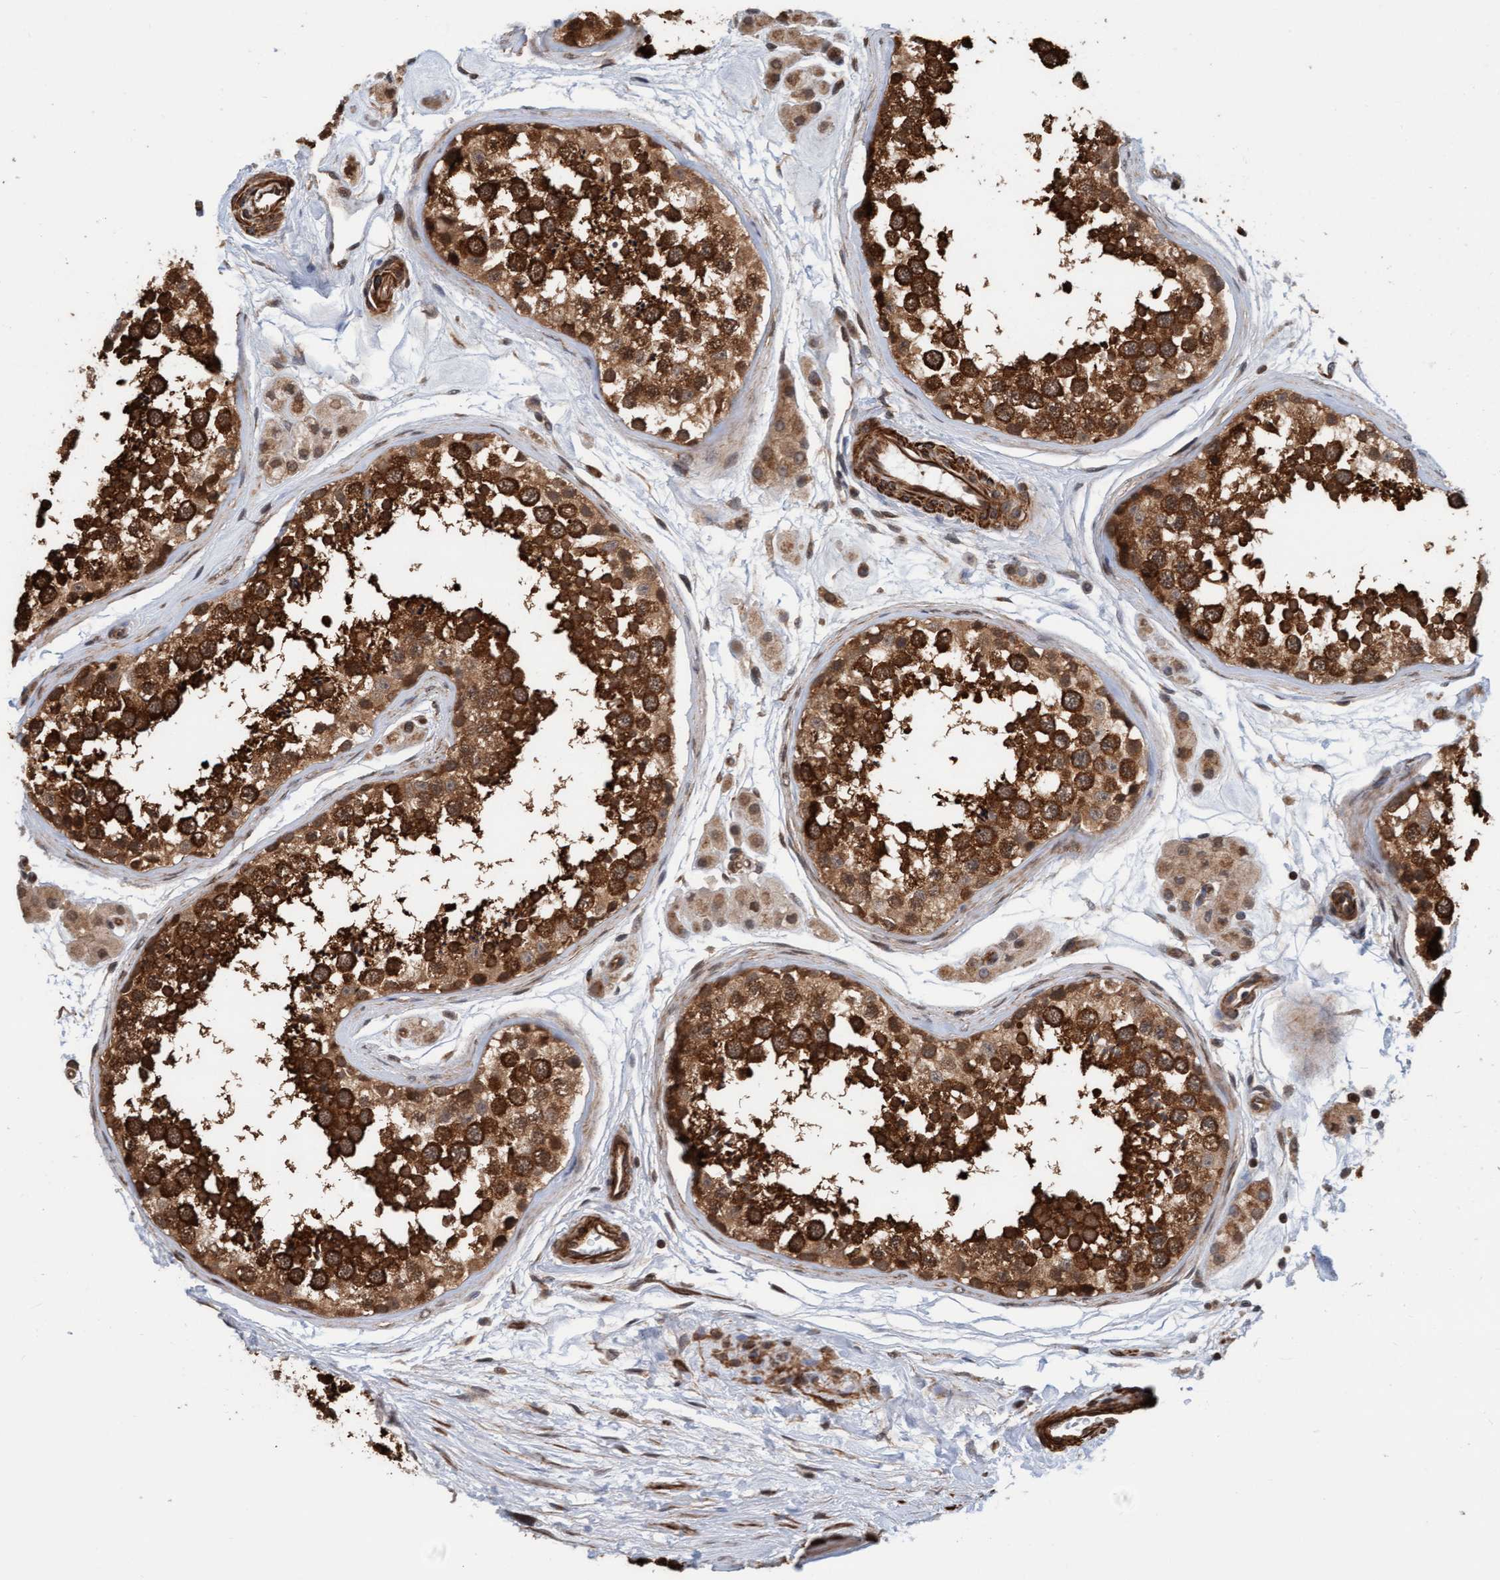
{"staining": {"intensity": "strong", "quantity": ">75%", "location": "cytoplasmic/membranous,nuclear"}, "tissue": "testis", "cell_type": "Cells in seminiferous ducts", "image_type": "normal", "snomed": [{"axis": "morphology", "description": "Normal tissue, NOS"}, {"axis": "topography", "description": "Testis"}], "caption": "High-magnification brightfield microscopy of benign testis stained with DAB (brown) and counterstained with hematoxylin (blue). cells in seminiferous ducts exhibit strong cytoplasmic/membranous,nuclear positivity is seen in approximately>75% of cells. Nuclei are stained in blue.", "gene": "STXBP4", "patient": {"sex": "male", "age": 56}}